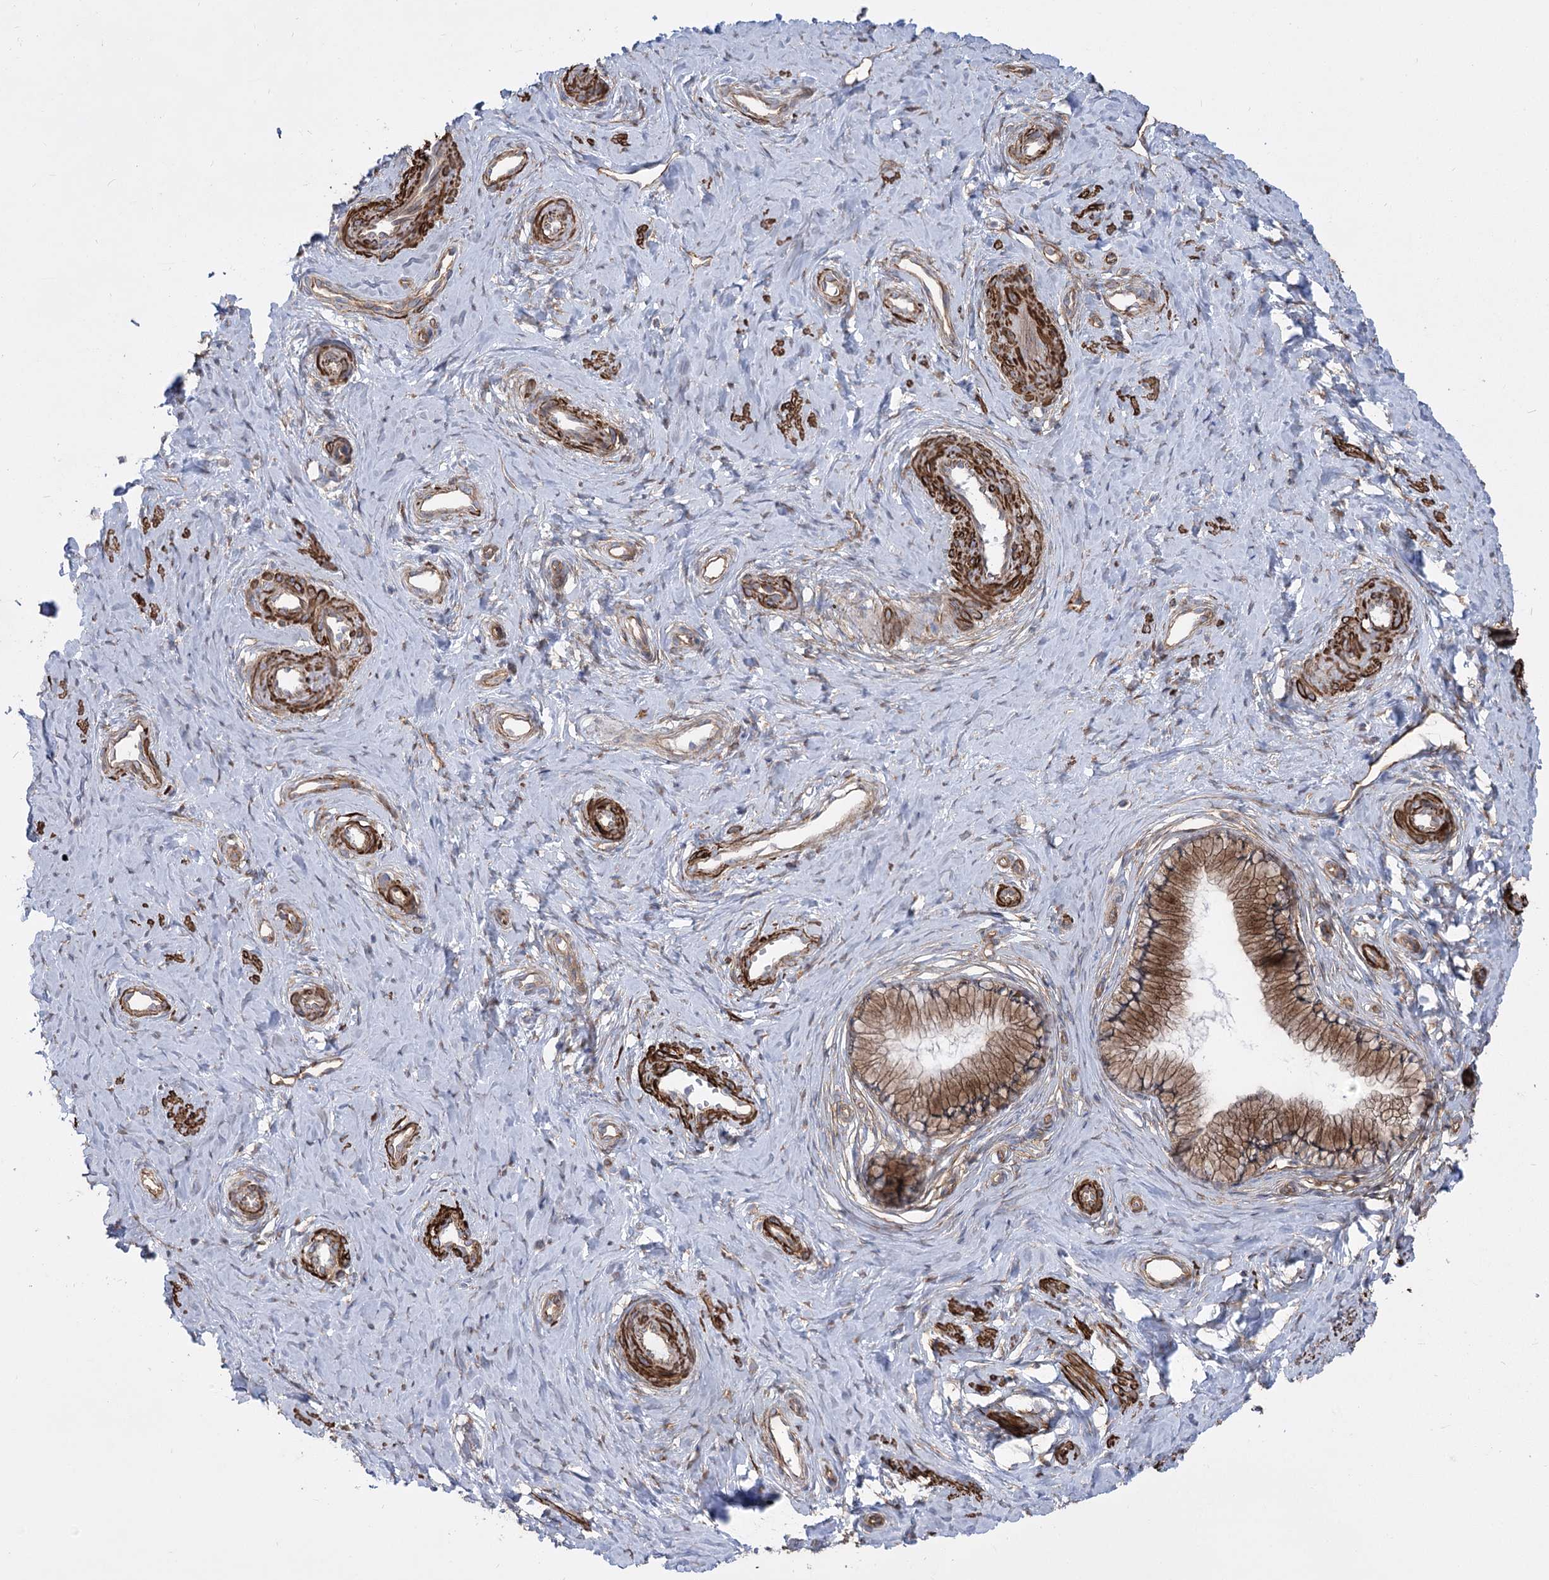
{"staining": {"intensity": "moderate", "quantity": ">75%", "location": "cytoplasmic/membranous"}, "tissue": "cervix", "cell_type": "Glandular cells", "image_type": "normal", "snomed": [{"axis": "morphology", "description": "Normal tissue, NOS"}, {"axis": "topography", "description": "Cervix"}], "caption": "Immunohistochemistry staining of normal cervix, which displays medium levels of moderate cytoplasmic/membranous expression in approximately >75% of glandular cells indicating moderate cytoplasmic/membranous protein positivity. The staining was performed using DAB (3,3'-diaminobenzidine) (brown) for protein detection and nuclei were counterstained in hematoxylin (blue).", "gene": "PLEKHA5", "patient": {"sex": "female", "age": 36}}